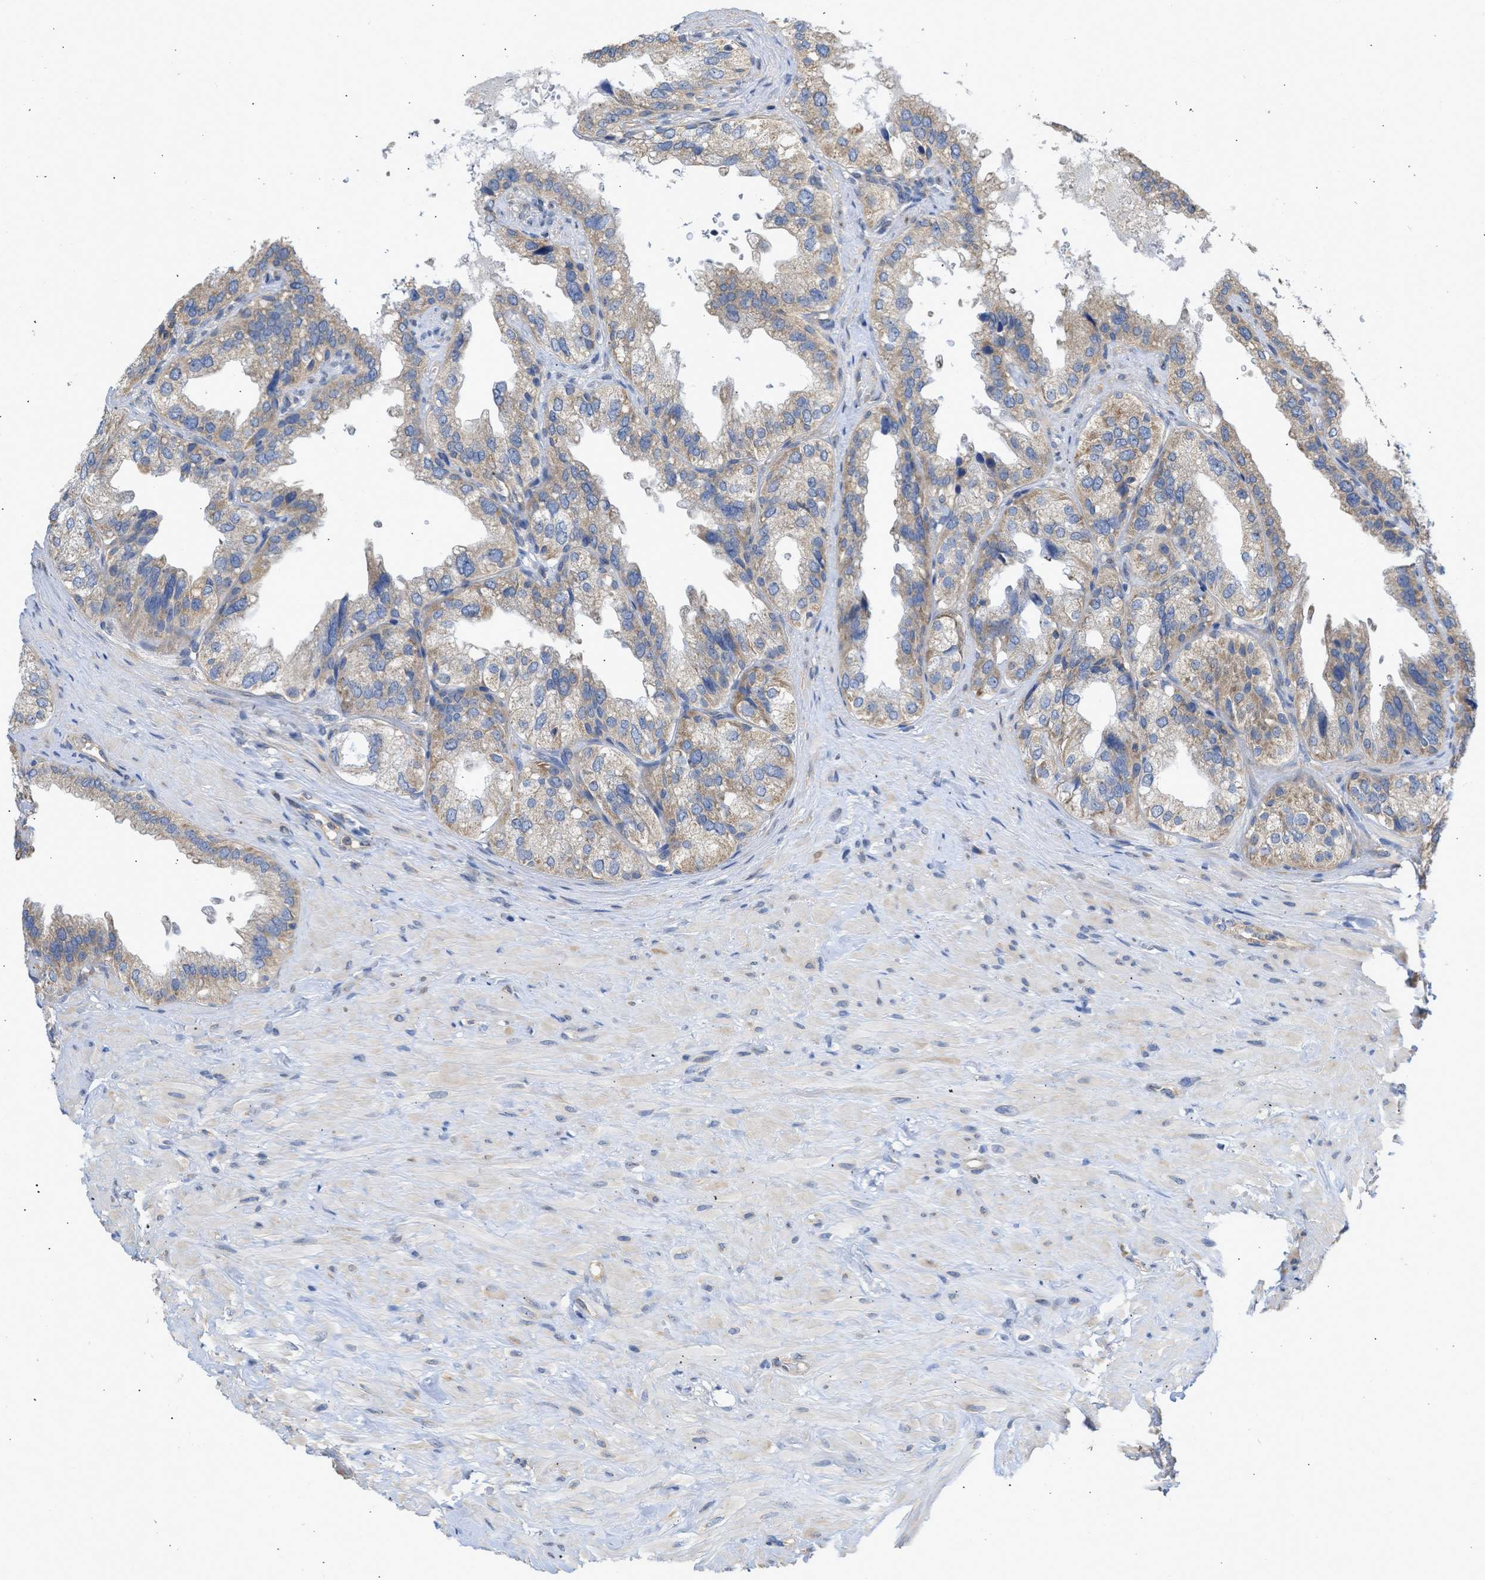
{"staining": {"intensity": "weak", "quantity": ">75%", "location": "cytoplasmic/membranous"}, "tissue": "seminal vesicle", "cell_type": "Glandular cells", "image_type": "normal", "snomed": [{"axis": "morphology", "description": "Normal tissue, NOS"}, {"axis": "topography", "description": "Seminal veicle"}], "caption": "DAB immunohistochemical staining of normal seminal vesicle displays weak cytoplasmic/membranous protein positivity in about >75% of glandular cells.", "gene": "MAP2K3", "patient": {"sex": "male", "age": 68}}